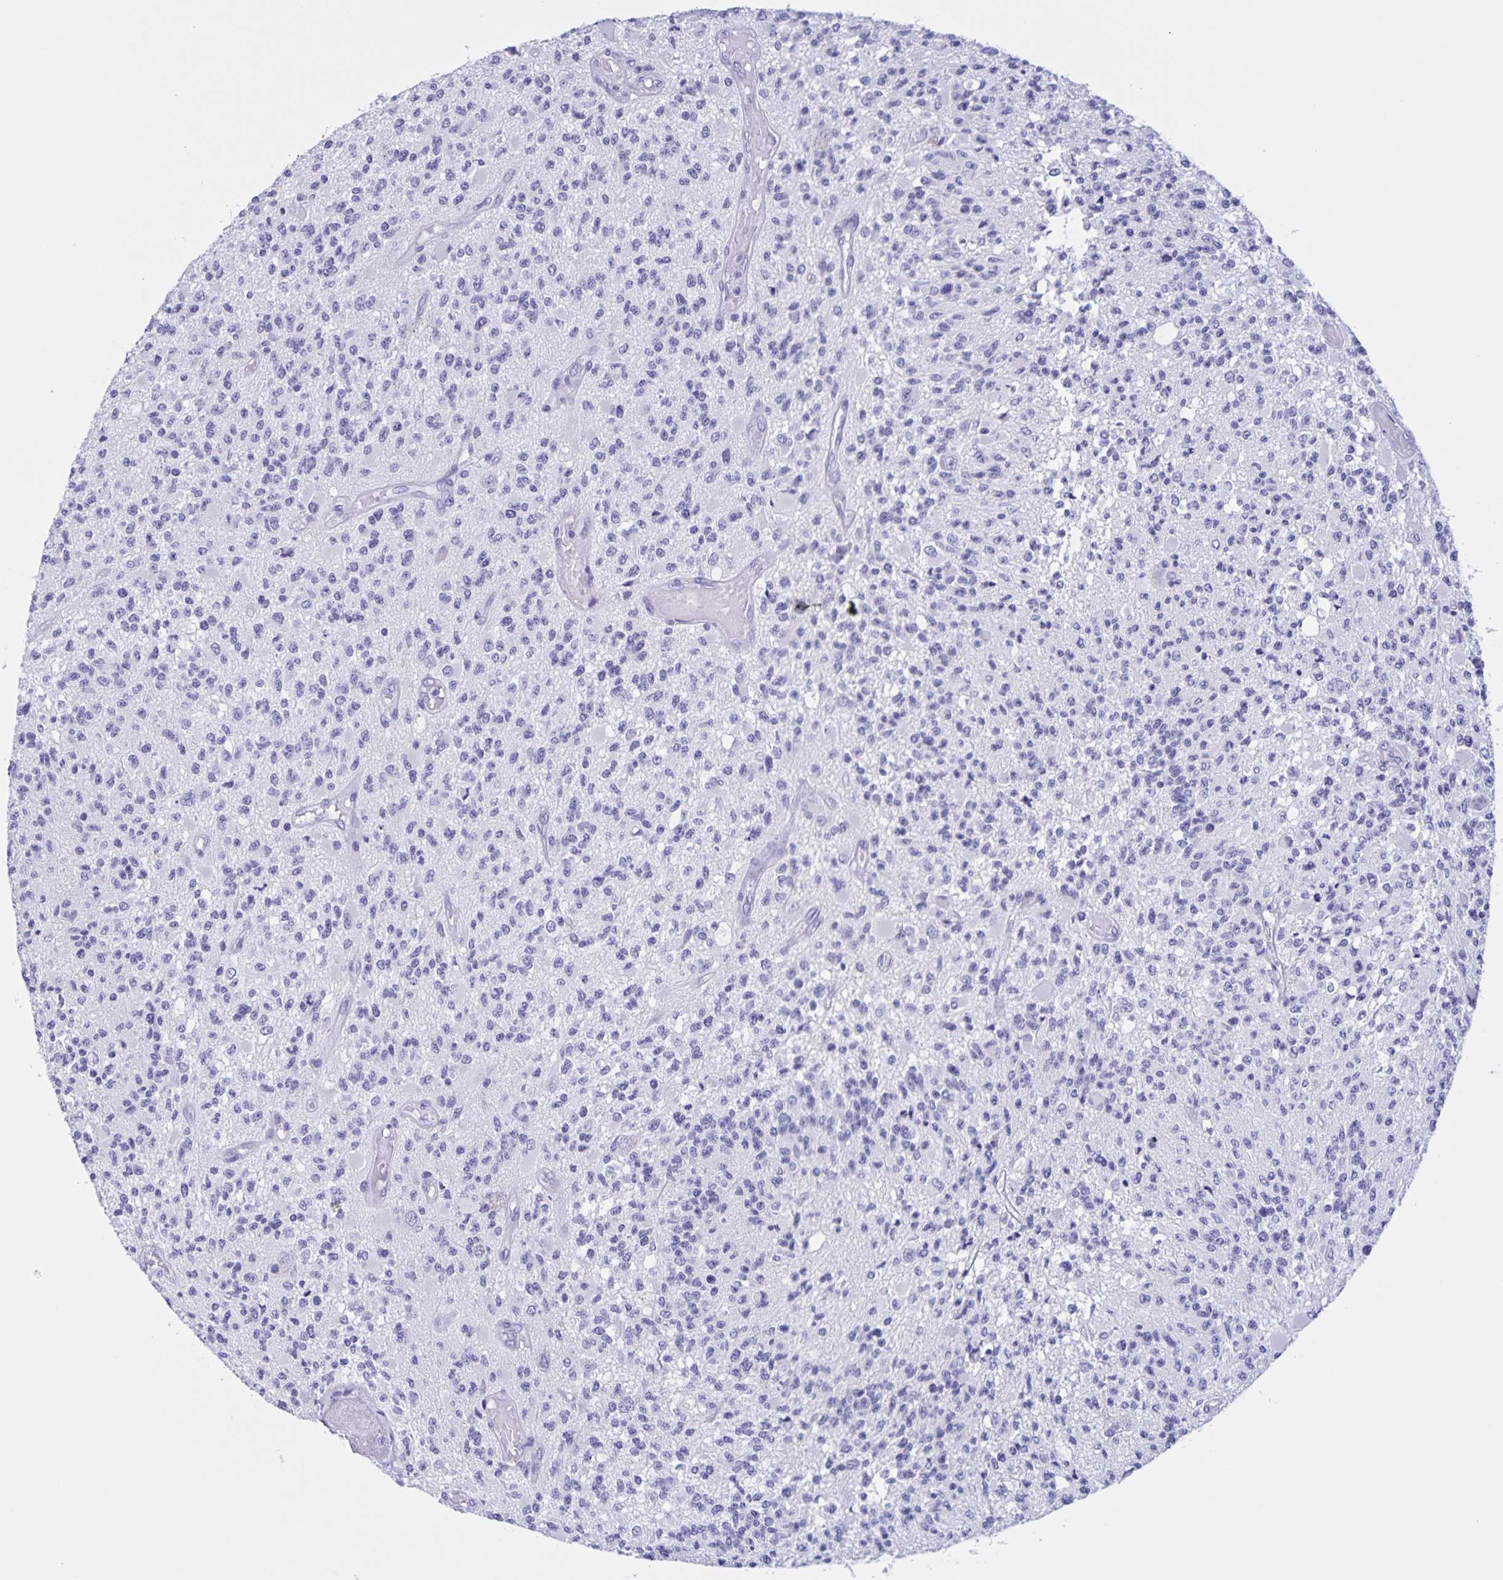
{"staining": {"intensity": "negative", "quantity": "none", "location": "none"}, "tissue": "glioma", "cell_type": "Tumor cells", "image_type": "cancer", "snomed": [{"axis": "morphology", "description": "Glioma, malignant, High grade"}, {"axis": "topography", "description": "Brain"}], "caption": "Immunohistochemical staining of human malignant glioma (high-grade) displays no significant expression in tumor cells.", "gene": "TGIF2LX", "patient": {"sex": "female", "age": 63}}